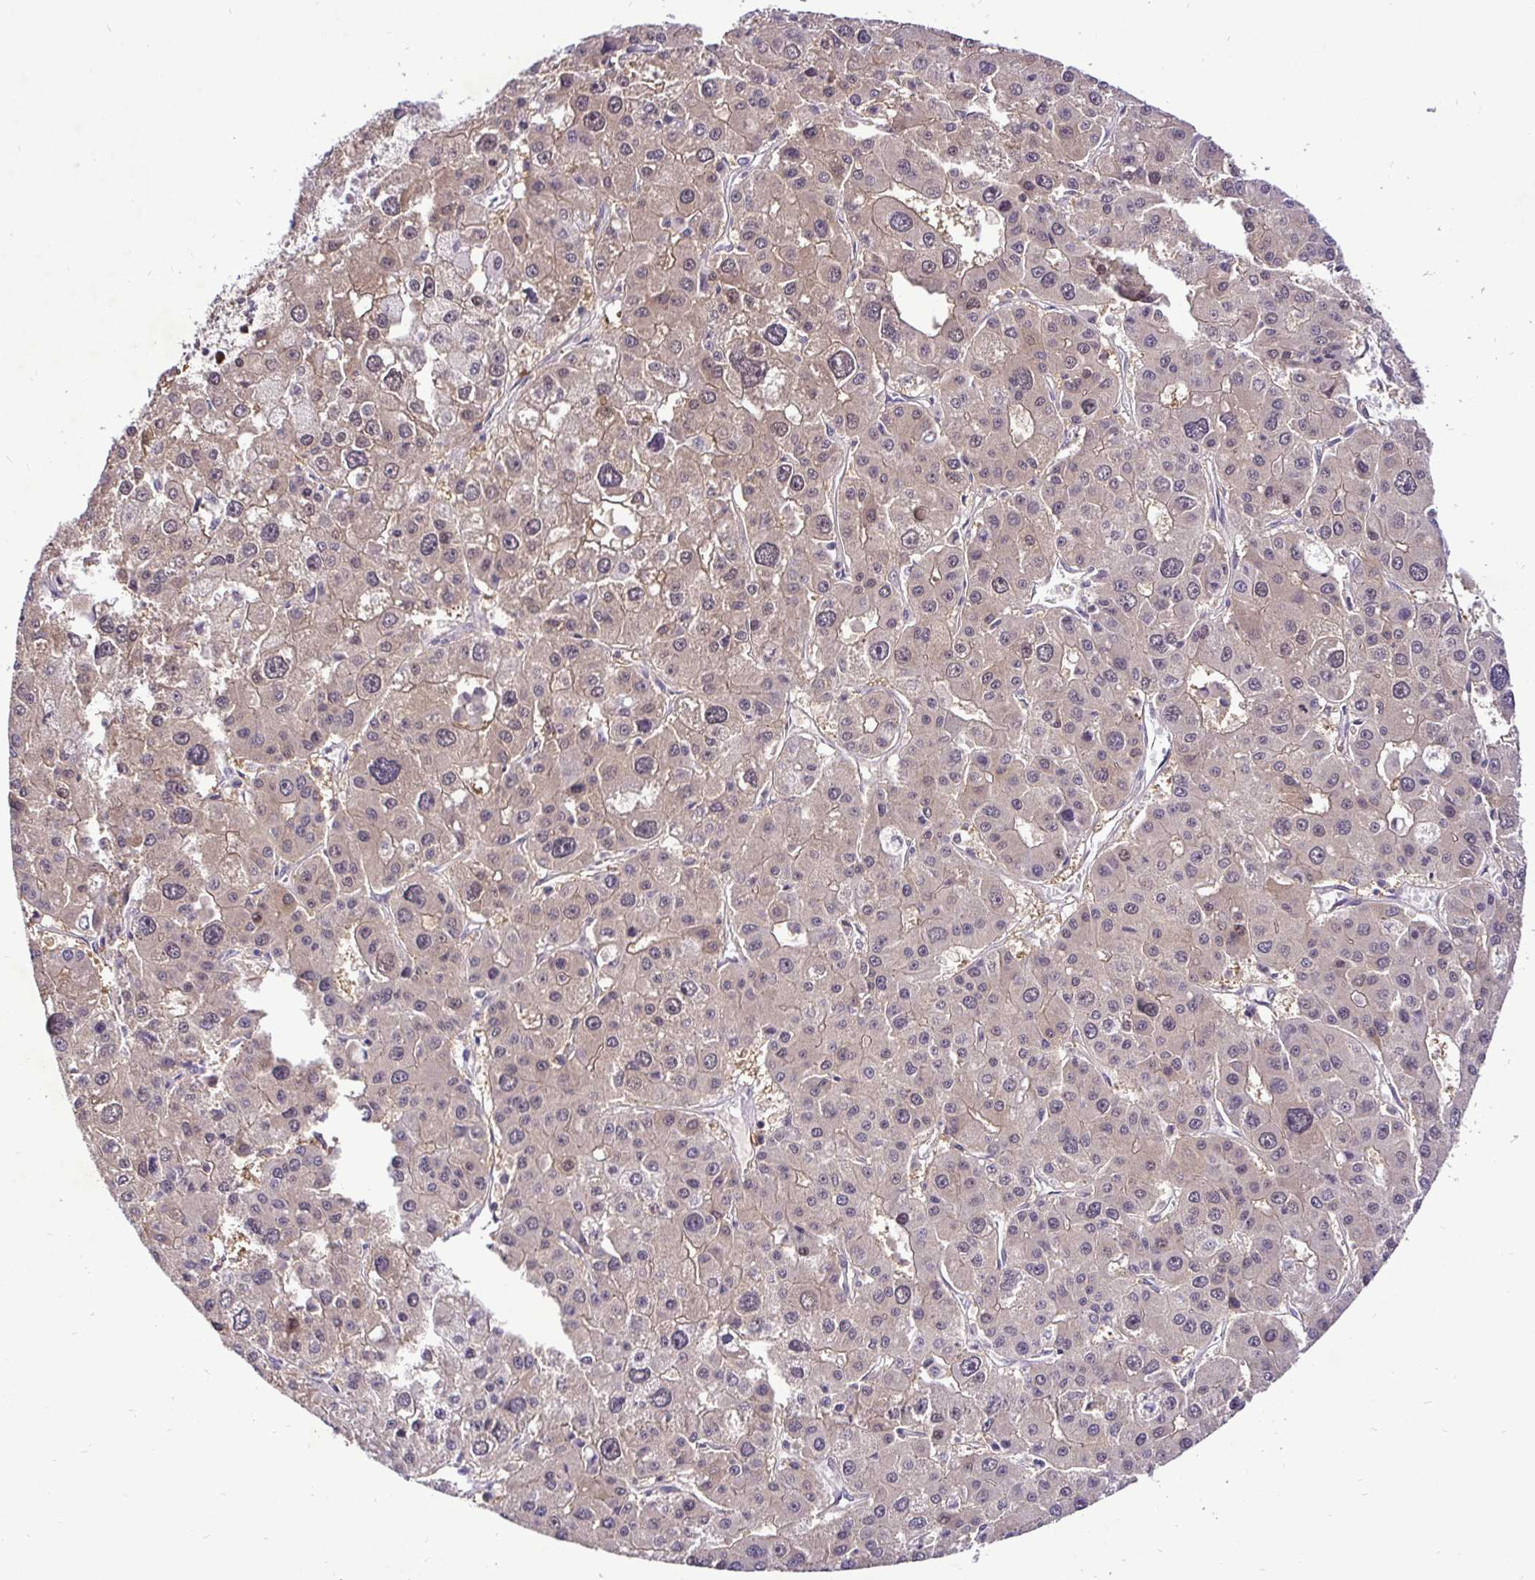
{"staining": {"intensity": "weak", "quantity": "25%-75%", "location": "cytoplasmic/membranous"}, "tissue": "liver cancer", "cell_type": "Tumor cells", "image_type": "cancer", "snomed": [{"axis": "morphology", "description": "Carcinoma, Hepatocellular, NOS"}, {"axis": "topography", "description": "Liver"}], "caption": "Immunohistochemistry (IHC) (DAB (3,3'-diaminobenzidine)) staining of liver hepatocellular carcinoma shows weak cytoplasmic/membranous protein positivity in approximately 25%-75% of tumor cells.", "gene": "UBE2M", "patient": {"sex": "male", "age": 73}}